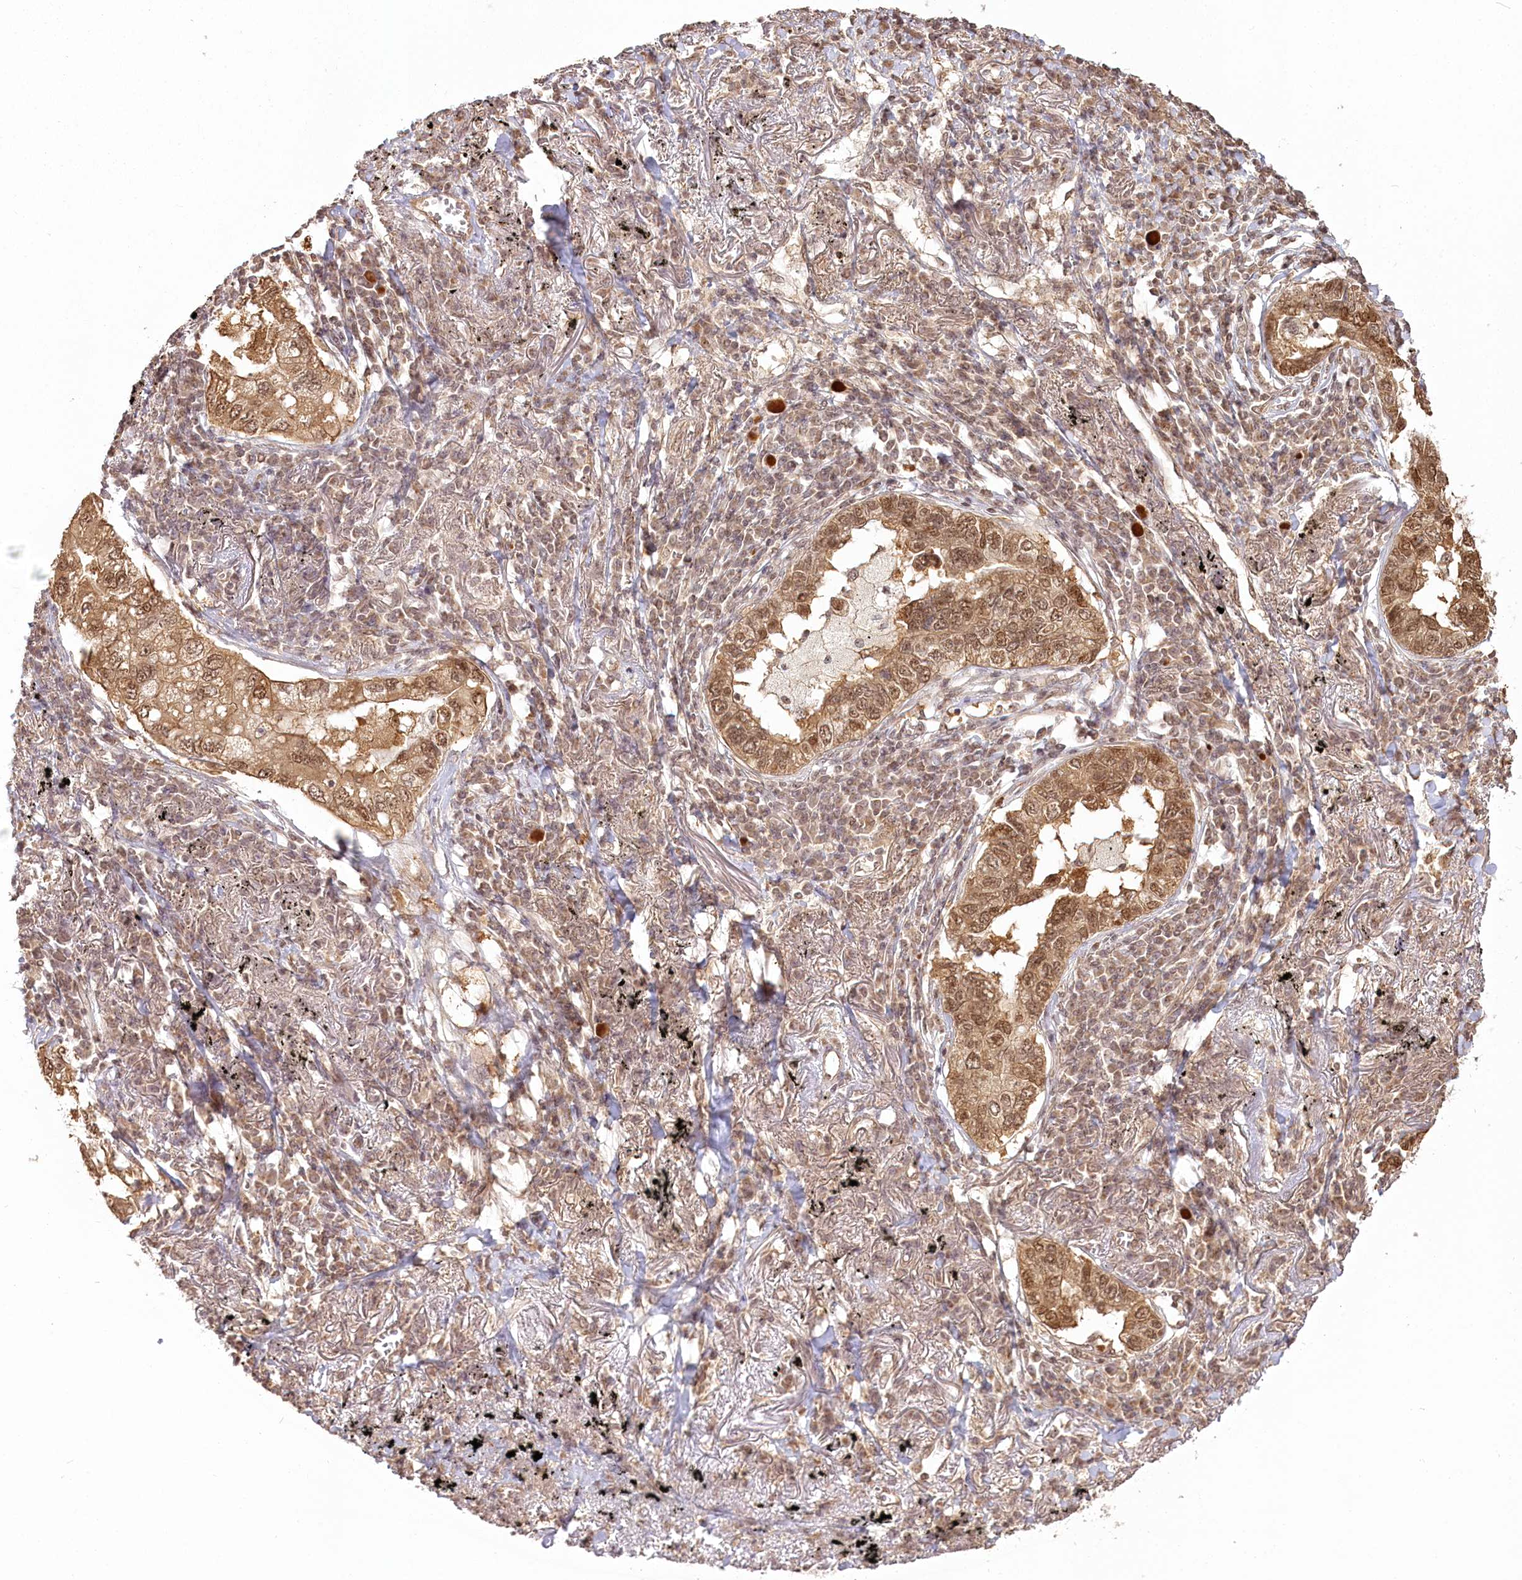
{"staining": {"intensity": "moderate", "quantity": ">75%", "location": "cytoplasmic/membranous,nuclear"}, "tissue": "lung cancer", "cell_type": "Tumor cells", "image_type": "cancer", "snomed": [{"axis": "morphology", "description": "Adenocarcinoma, NOS"}, {"axis": "topography", "description": "Lung"}], "caption": "Adenocarcinoma (lung) was stained to show a protein in brown. There is medium levels of moderate cytoplasmic/membranous and nuclear staining in approximately >75% of tumor cells.", "gene": "R3HDM2", "patient": {"sex": "male", "age": 65}}